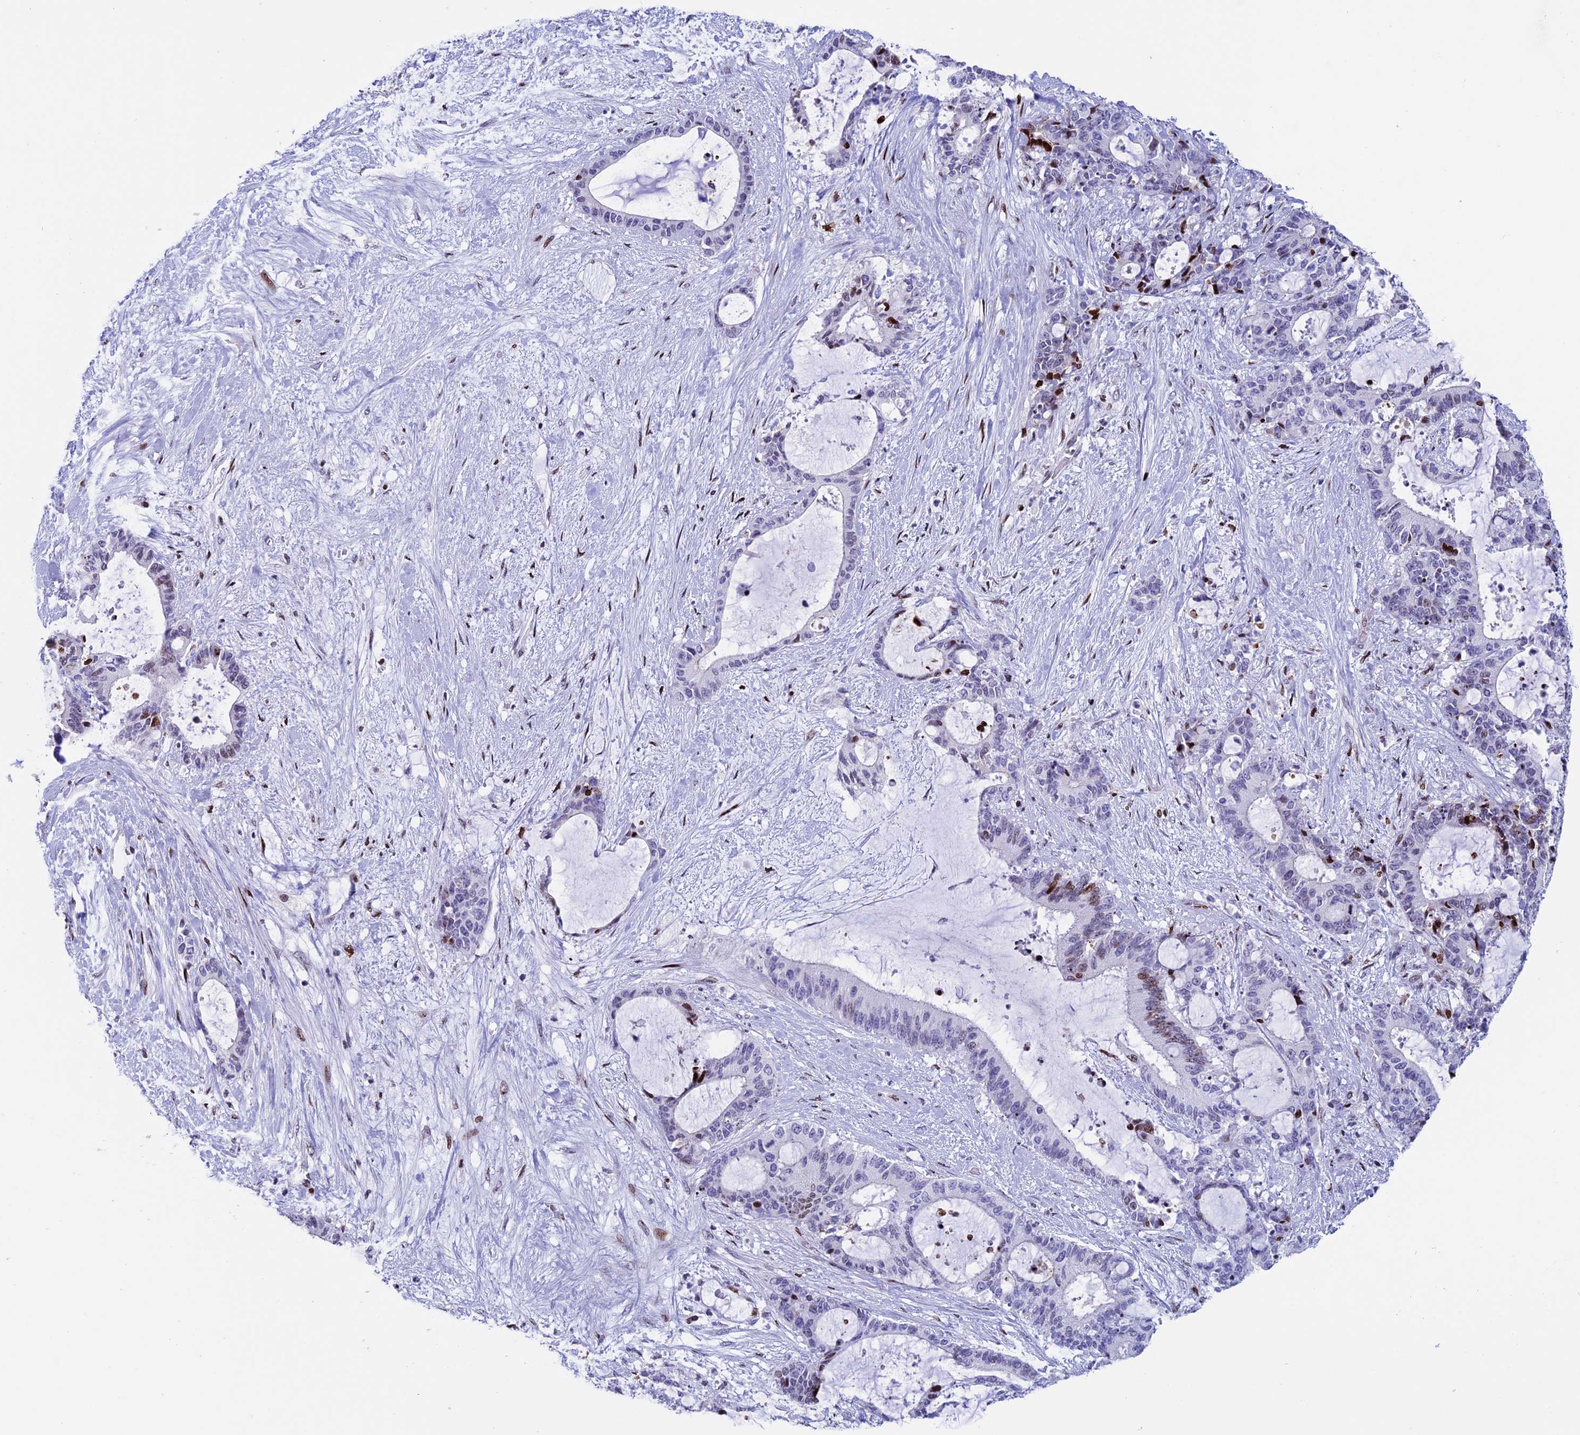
{"staining": {"intensity": "moderate", "quantity": "<25%", "location": "nuclear"}, "tissue": "liver cancer", "cell_type": "Tumor cells", "image_type": "cancer", "snomed": [{"axis": "morphology", "description": "Normal tissue, NOS"}, {"axis": "morphology", "description": "Cholangiocarcinoma"}, {"axis": "topography", "description": "Liver"}, {"axis": "topography", "description": "Peripheral nerve tissue"}], "caption": "Liver cancer (cholangiocarcinoma) stained for a protein demonstrates moderate nuclear positivity in tumor cells.", "gene": "BTBD3", "patient": {"sex": "female", "age": 73}}